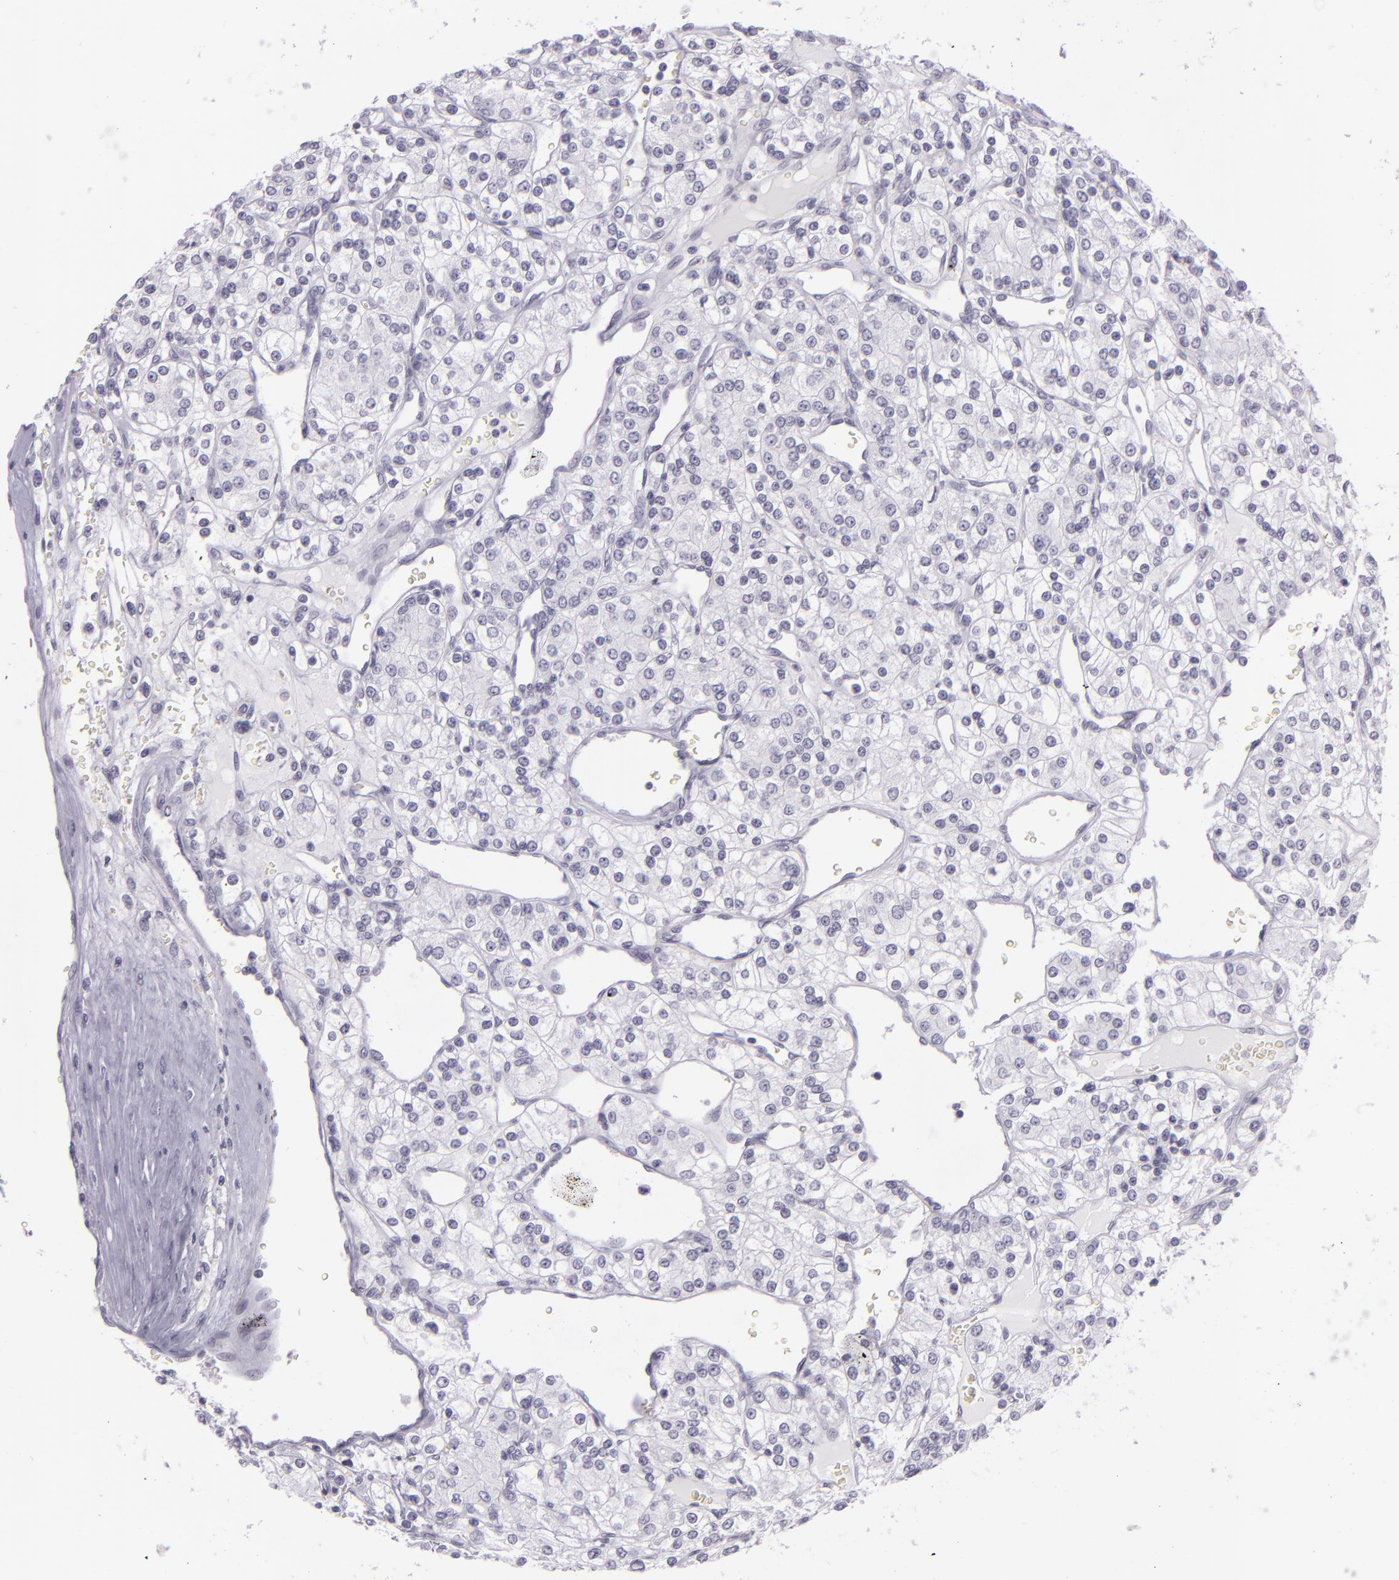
{"staining": {"intensity": "negative", "quantity": "none", "location": "none"}, "tissue": "renal cancer", "cell_type": "Tumor cells", "image_type": "cancer", "snomed": [{"axis": "morphology", "description": "Adenocarcinoma, NOS"}, {"axis": "topography", "description": "Kidney"}], "caption": "Tumor cells are negative for protein expression in human adenocarcinoma (renal). (DAB (3,3'-diaminobenzidine) immunohistochemistry visualized using brightfield microscopy, high magnification).", "gene": "MCM3", "patient": {"sex": "female", "age": 62}}